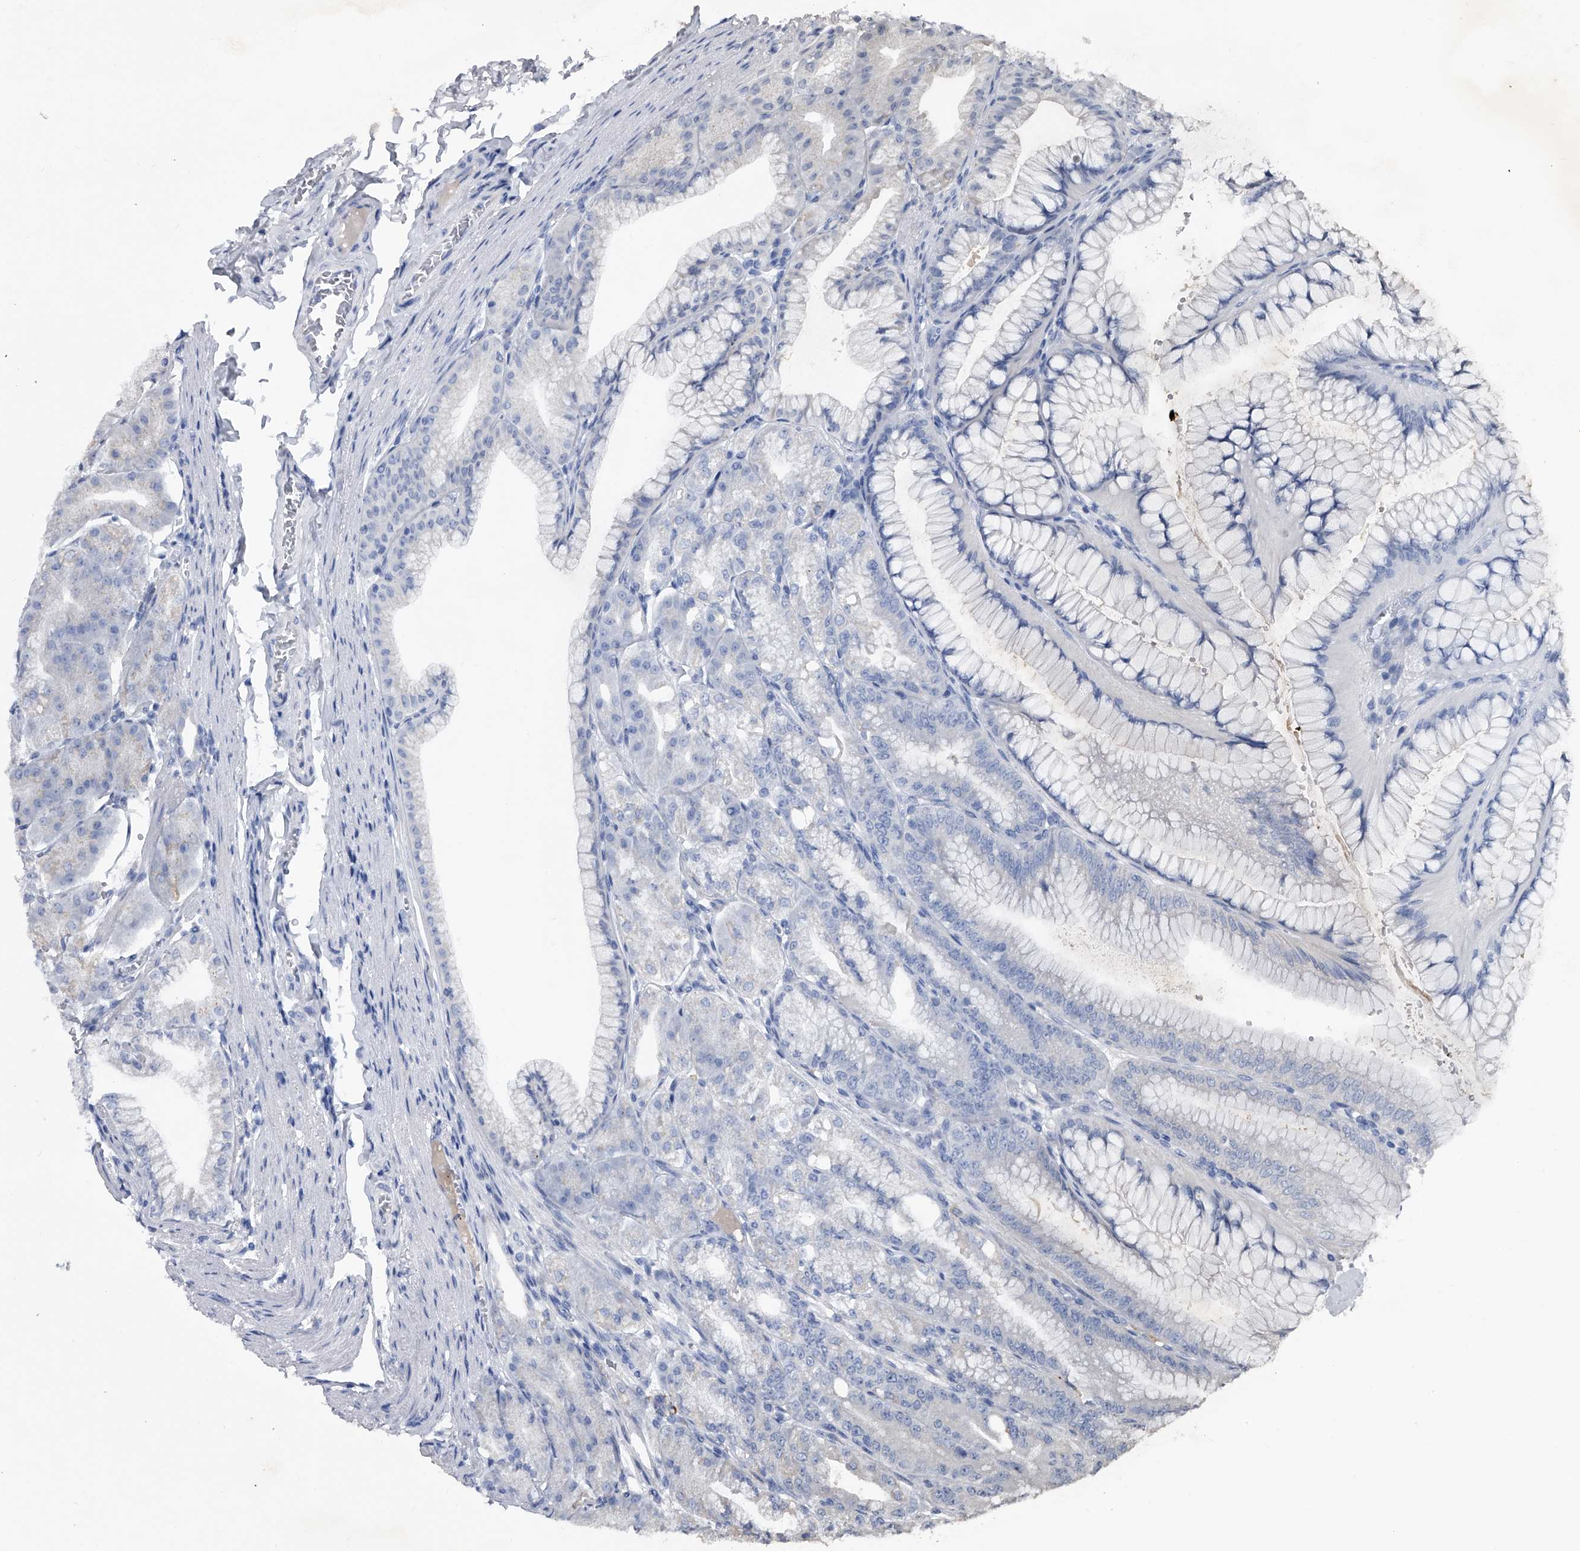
{"staining": {"intensity": "weak", "quantity": "<25%", "location": "cytoplasmic/membranous"}, "tissue": "stomach", "cell_type": "Glandular cells", "image_type": "normal", "snomed": [{"axis": "morphology", "description": "Normal tissue, NOS"}, {"axis": "topography", "description": "Stomach, lower"}], "caption": "A micrograph of stomach stained for a protein exhibits no brown staining in glandular cells. (Brightfield microscopy of DAB (3,3'-diaminobenzidine) immunohistochemistry at high magnification).", "gene": "SPP1", "patient": {"sex": "male", "age": 71}}